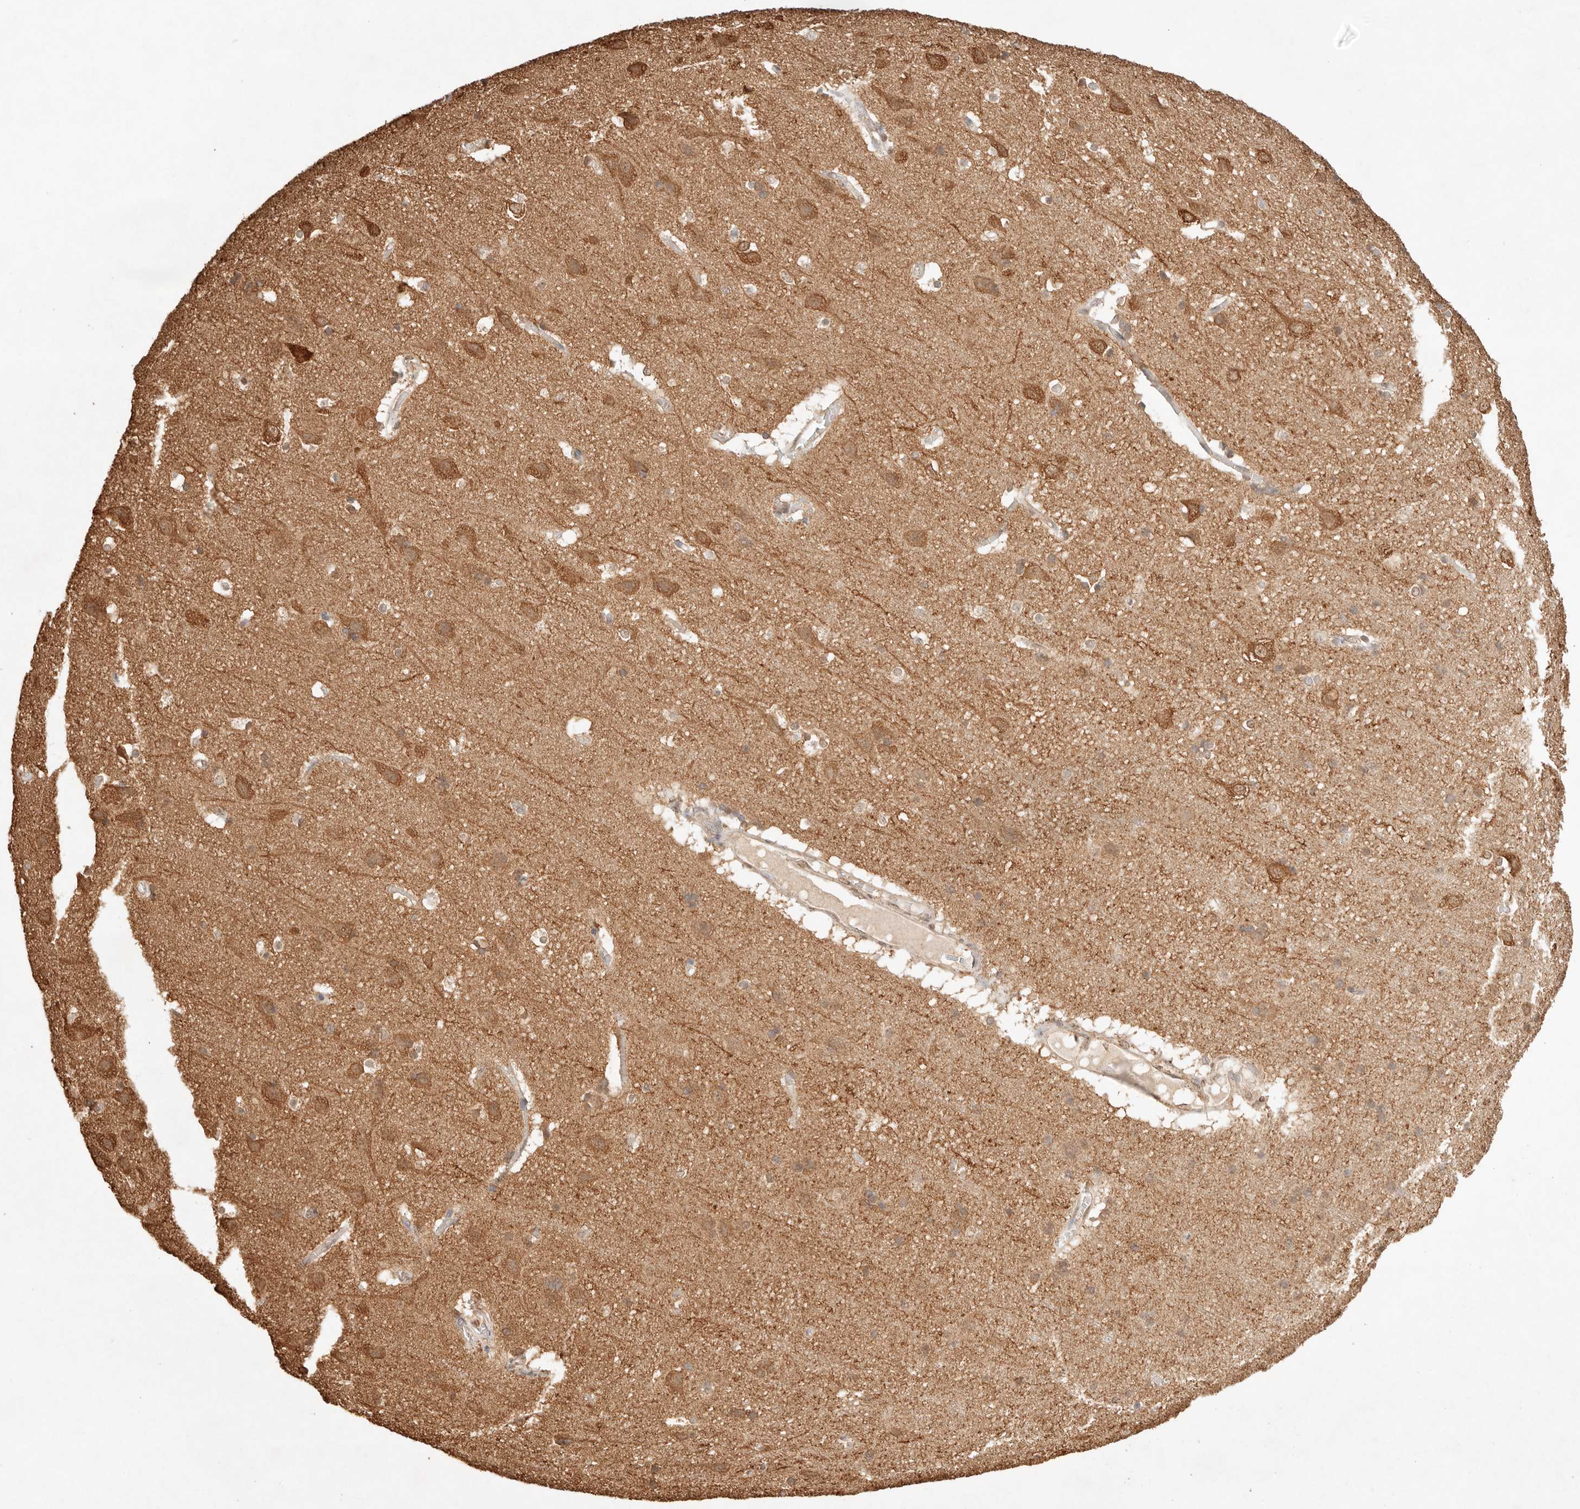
{"staining": {"intensity": "weak", "quantity": ">75%", "location": "cytoplasmic/membranous"}, "tissue": "cerebral cortex", "cell_type": "Endothelial cells", "image_type": "normal", "snomed": [{"axis": "morphology", "description": "Normal tissue, NOS"}, {"axis": "topography", "description": "Cerebral cortex"}], "caption": "Cerebral cortex stained with DAB (3,3'-diaminobenzidine) immunohistochemistry exhibits low levels of weak cytoplasmic/membranous staining in about >75% of endothelial cells. (brown staining indicates protein expression, while blue staining denotes nuclei).", "gene": "IL1R2", "patient": {"sex": "male", "age": 54}}